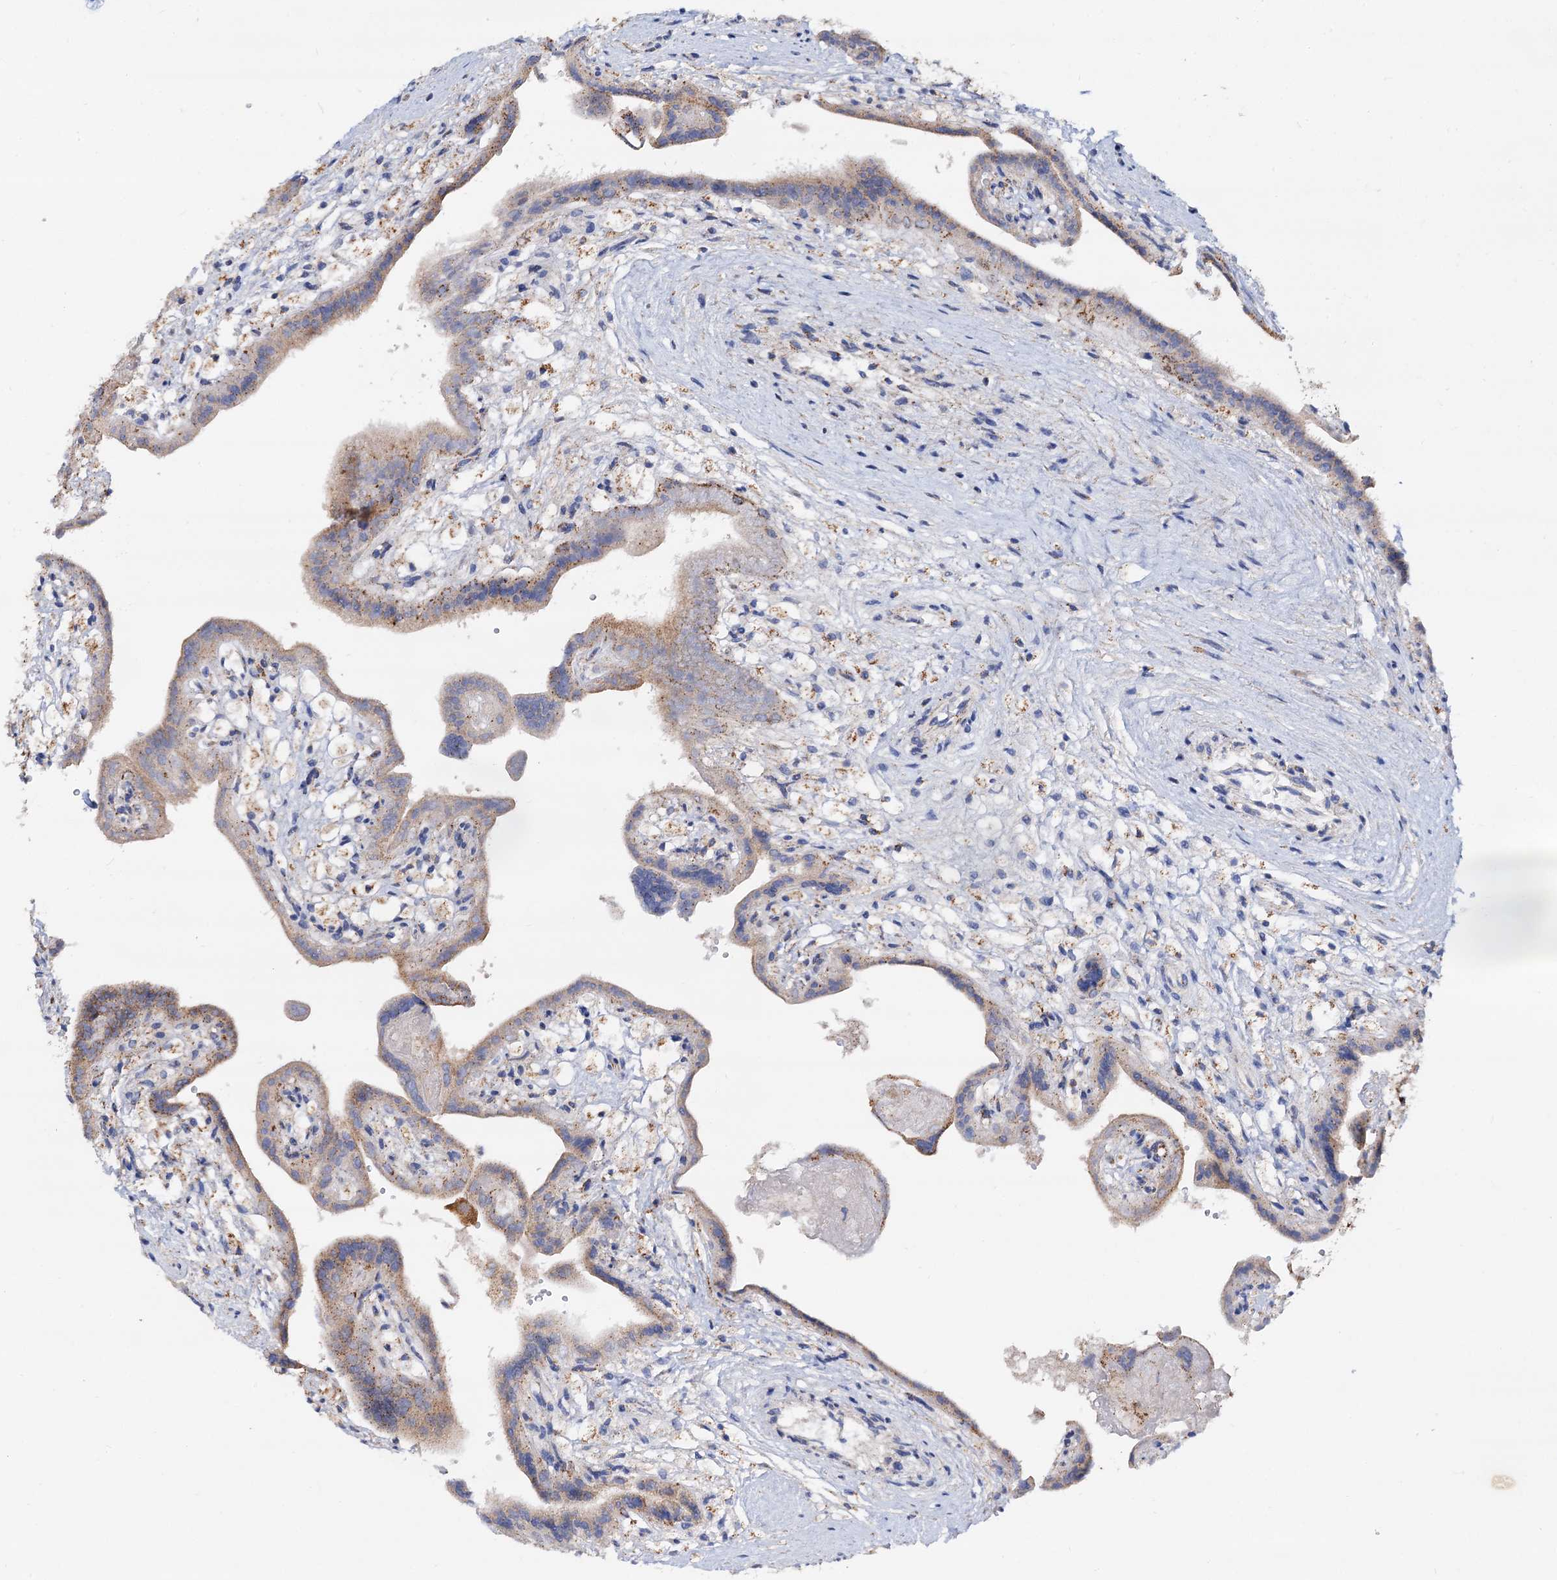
{"staining": {"intensity": "strong", "quantity": ">75%", "location": "cytoplasmic/membranous"}, "tissue": "placenta", "cell_type": "Trophoblastic cells", "image_type": "normal", "snomed": [{"axis": "morphology", "description": "Normal tissue, NOS"}, {"axis": "topography", "description": "Placenta"}], "caption": "Protein staining of unremarkable placenta exhibits strong cytoplasmic/membranous staining in about >75% of trophoblastic cells.", "gene": "C2CD3", "patient": {"sex": "female", "age": 37}}